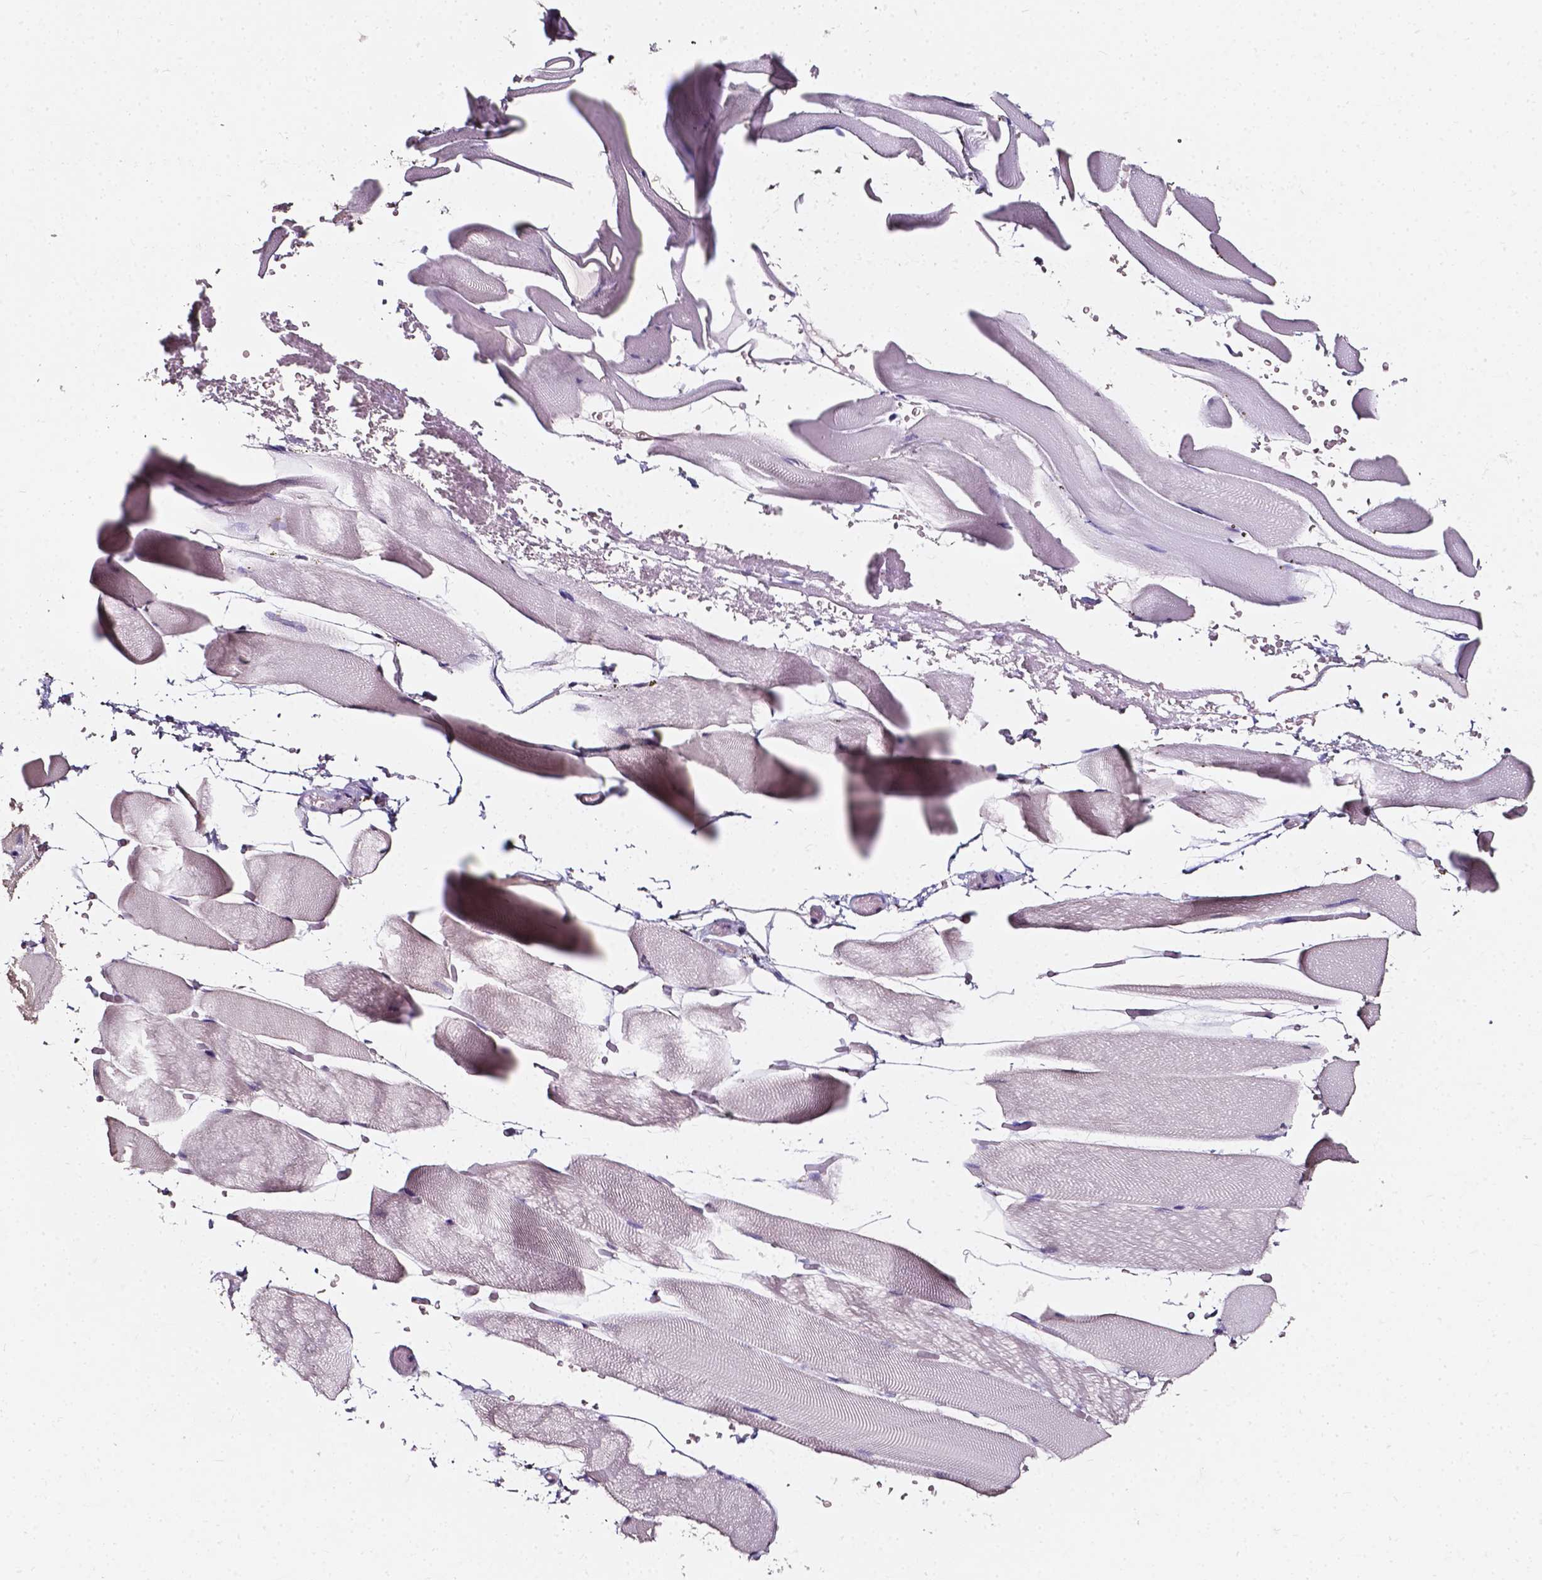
{"staining": {"intensity": "negative", "quantity": "none", "location": "none"}, "tissue": "skeletal muscle", "cell_type": "Myocytes", "image_type": "normal", "snomed": [{"axis": "morphology", "description": "Normal tissue, NOS"}, {"axis": "topography", "description": "Skeletal muscle"}], "caption": "DAB immunohistochemical staining of benign skeletal muscle reveals no significant staining in myocytes. (Stains: DAB immunohistochemistry (IHC) with hematoxylin counter stain, Microscopy: brightfield microscopy at high magnification).", "gene": "AKR1B10", "patient": {"sex": "female", "age": 37}}